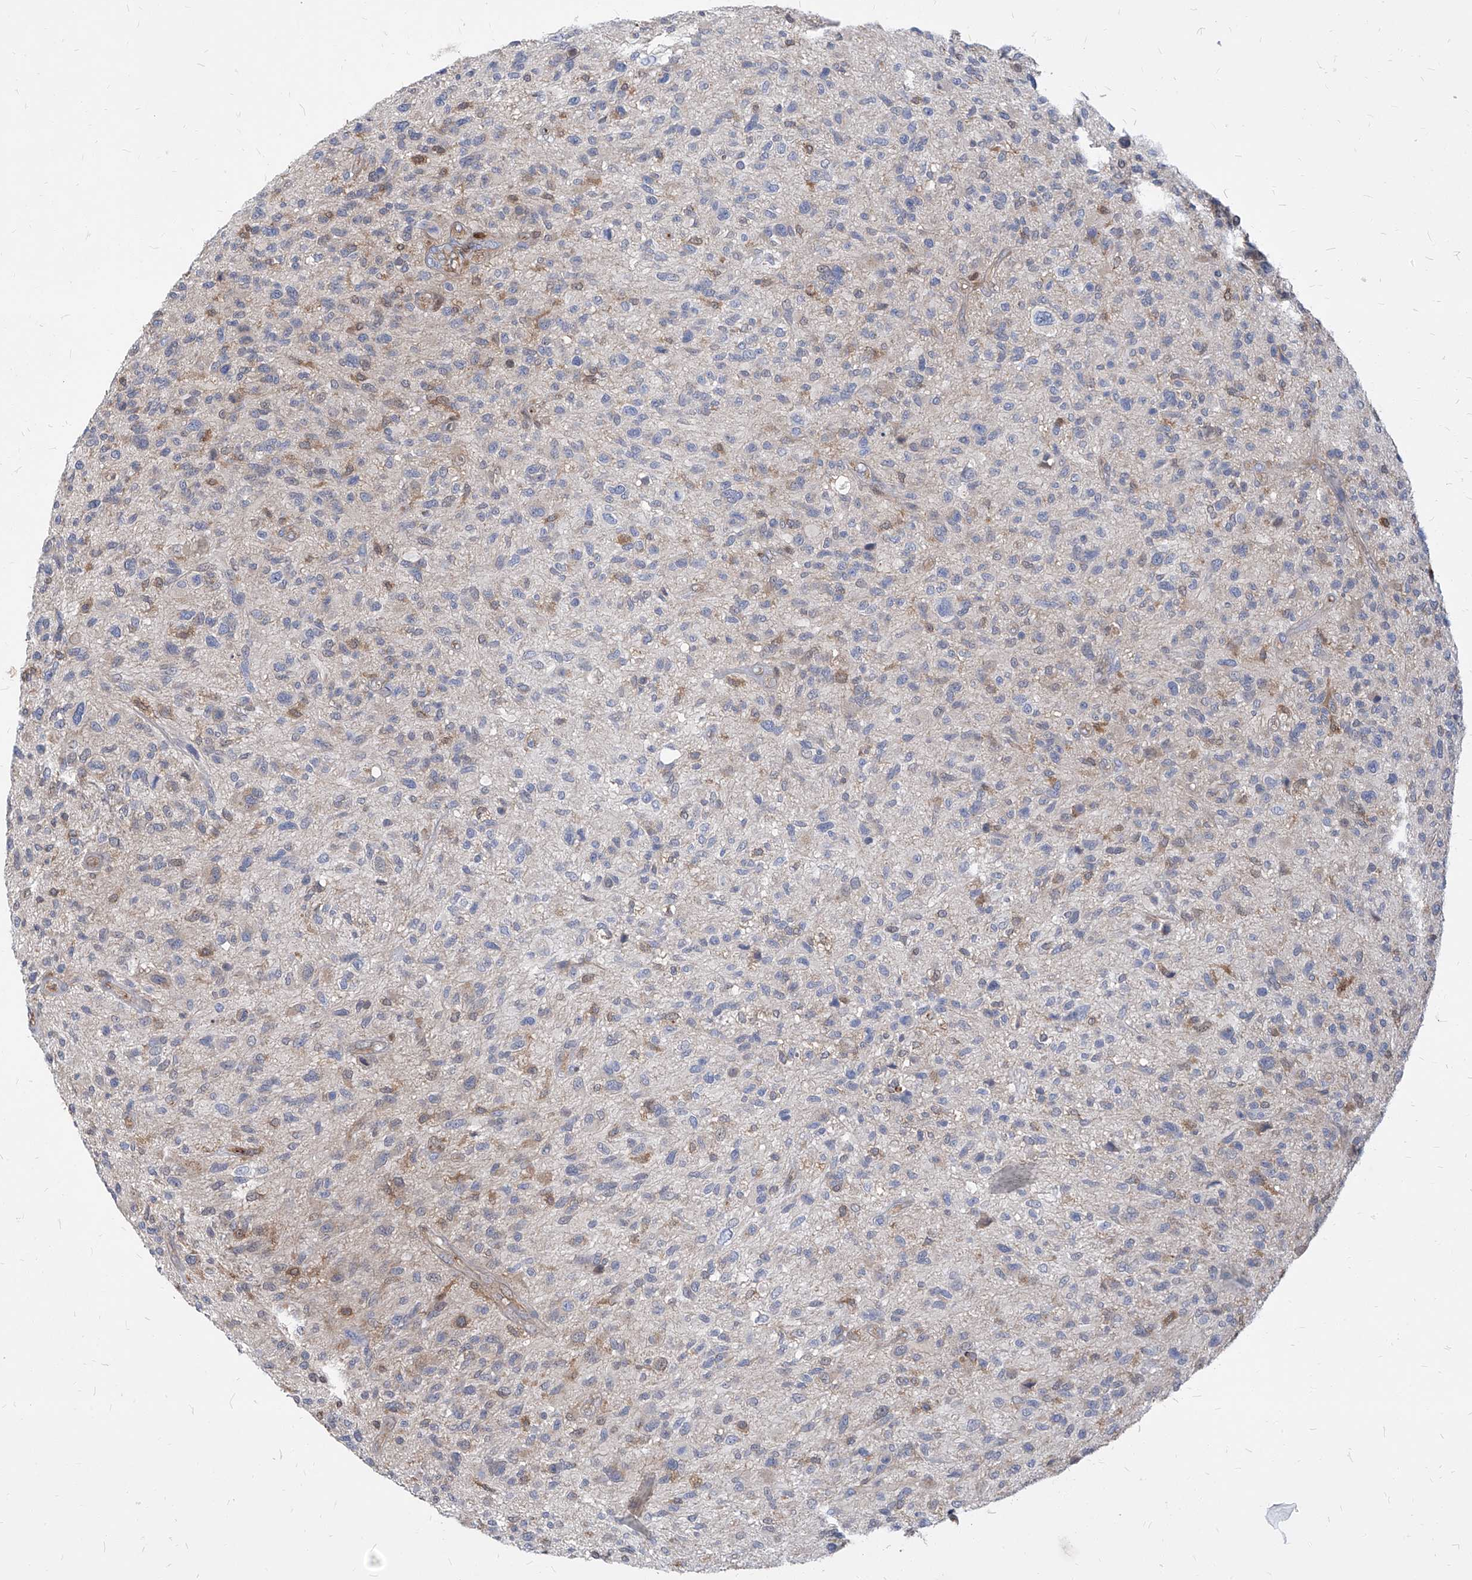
{"staining": {"intensity": "negative", "quantity": "none", "location": "none"}, "tissue": "glioma", "cell_type": "Tumor cells", "image_type": "cancer", "snomed": [{"axis": "morphology", "description": "Glioma, malignant, High grade"}, {"axis": "topography", "description": "Brain"}], "caption": "Micrograph shows no protein staining in tumor cells of glioma tissue.", "gene": "ABRACL", "patient": {"sex": "male", "age": 47}}